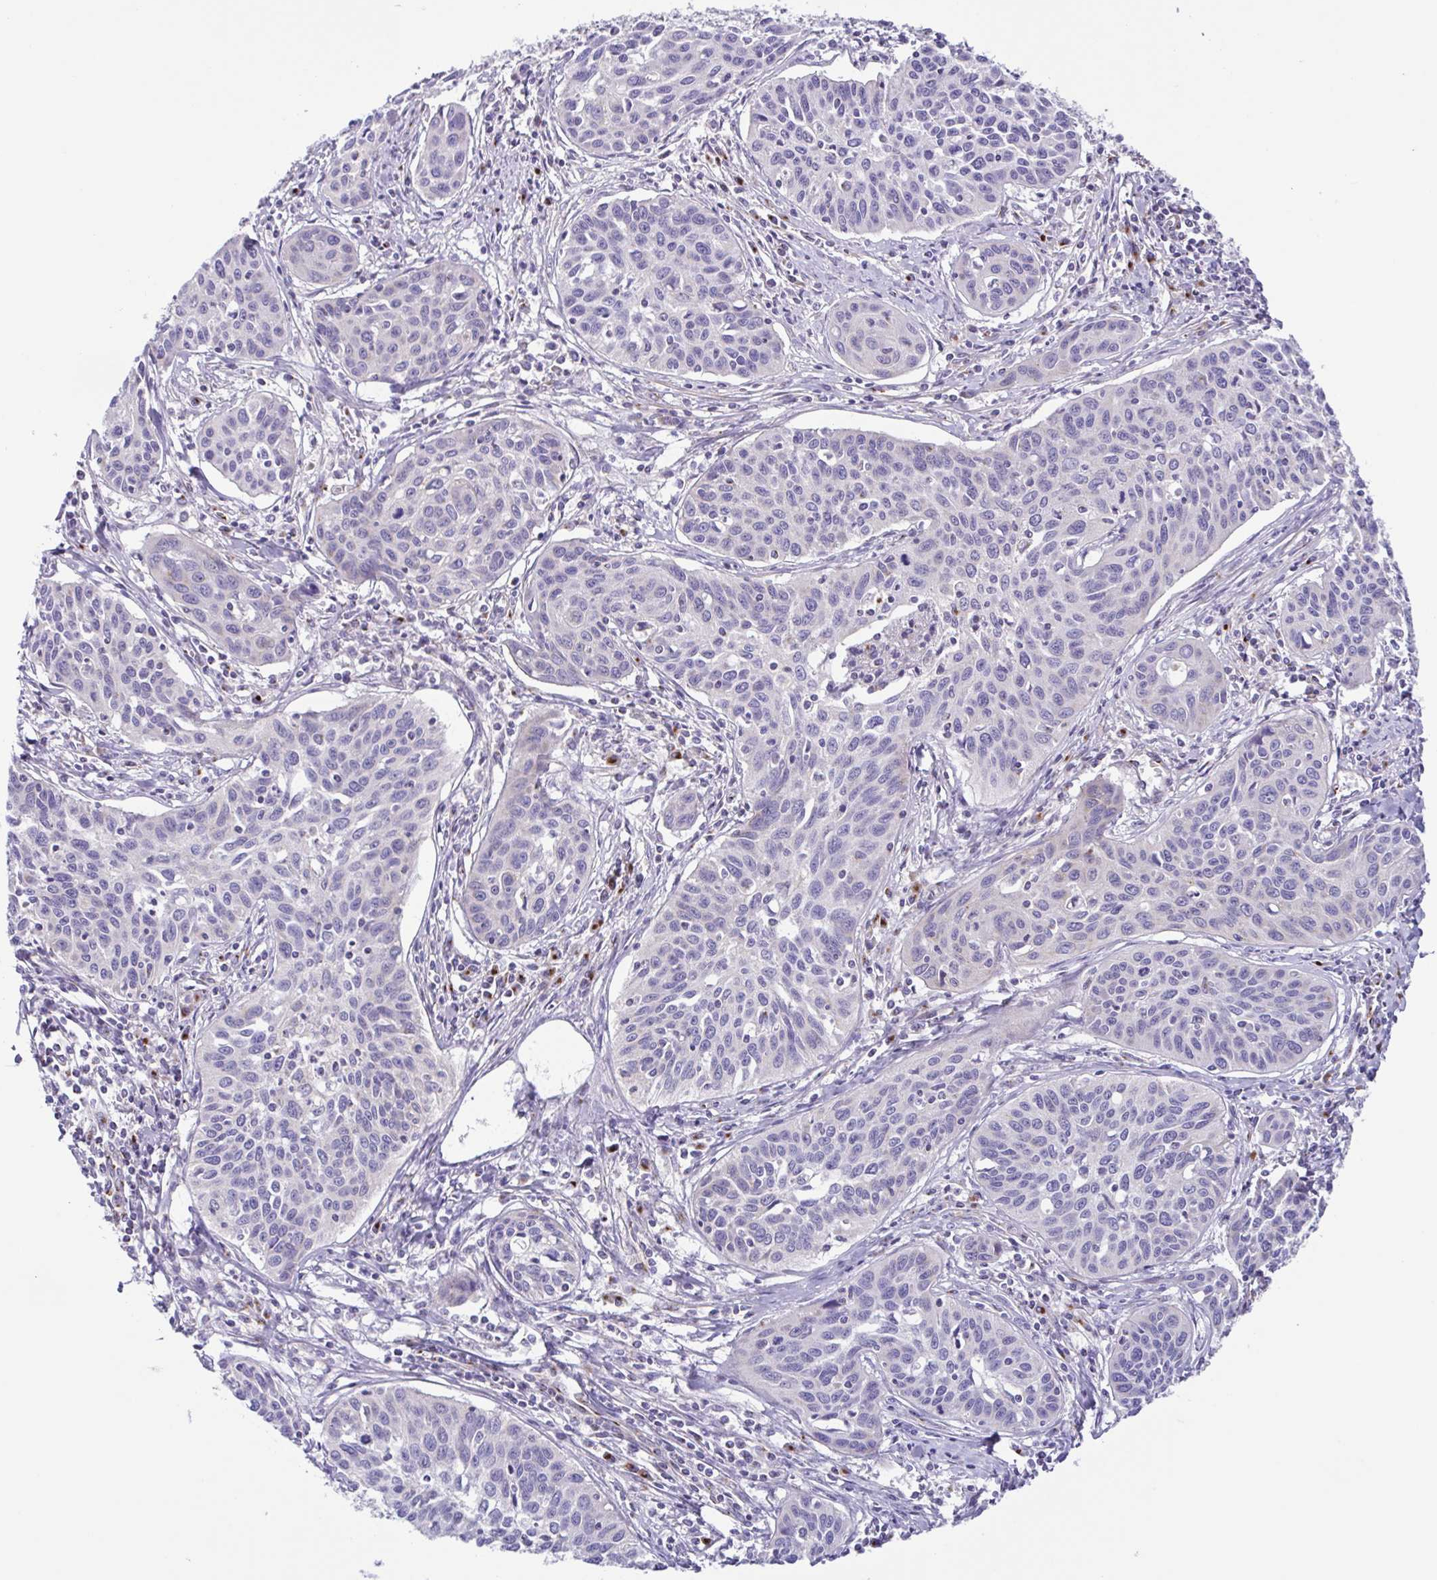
{"staining": {"intensity": "negative", "quantity": "none", "location": "none"}, "tissue": "cervical cancer", "cell_type": "Tumor cells", "image_type": "cancer", "snomed": [{"axis": "morphology", "description": "Squamous cell carcinoma, NOS"}, {"axis": "topography", "description": "Cervix"}], "caption": "Protein analysis of squamous cell carcinoma (cervical) shows no significant staining in tumor cells.", "gene": "COL17A1", "patient": {"sex": "female", "age": 31}}